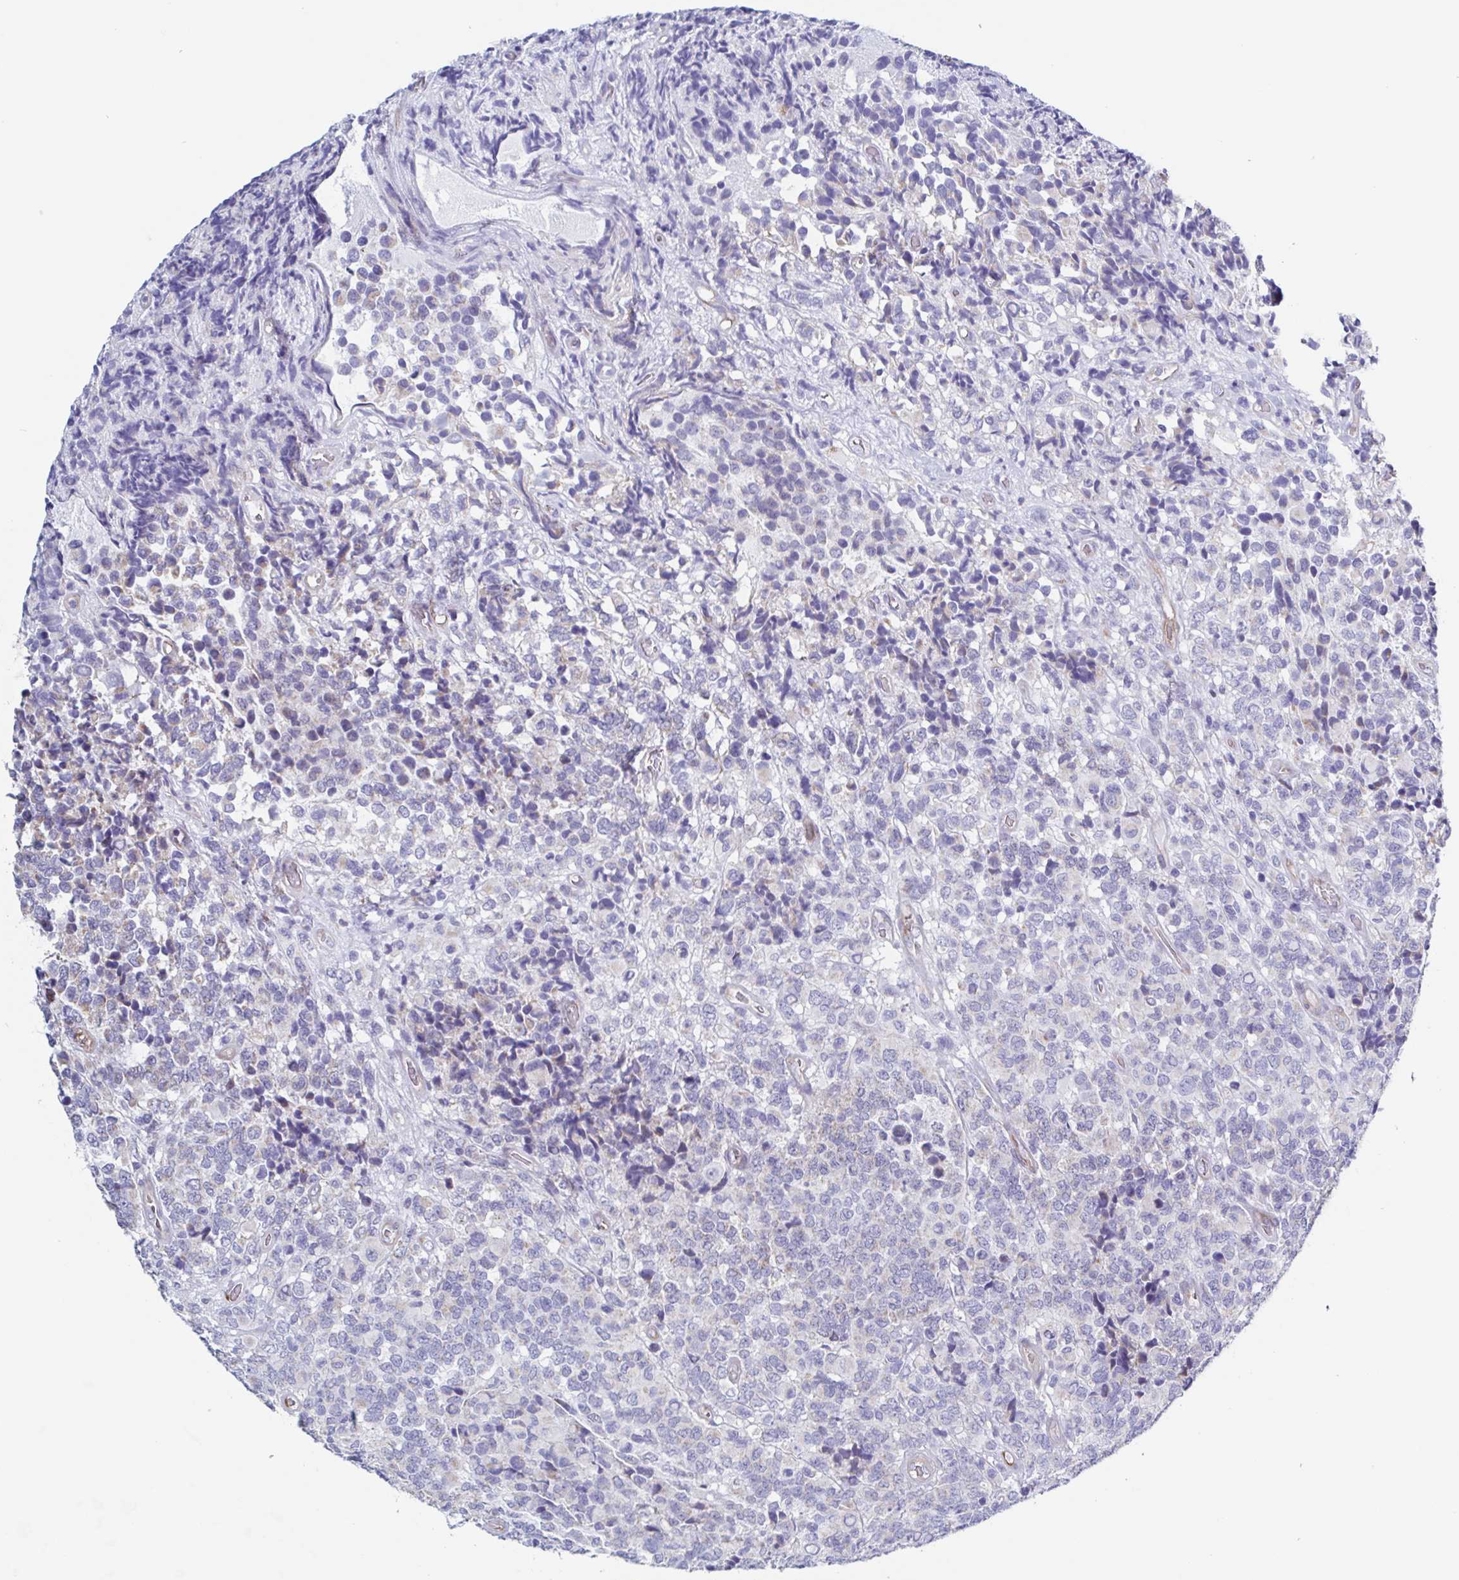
{"staining": {"intensity": "negative", "quantity": "none", "location": "none"}, "tissue": "glioma", "cell_type": "Tumor cells", "image_type": "cancer", "snomed": [{"axis": "morphology", "description": "Glioma, malignant, High grade"}, {"axis": "topography", "description": "Brain"}], "caption": "The micrograph exhibits no staining of tumor cells in malignant glioma (high-grade).", "gene": "PBOV1", "patient": {"sex": "male", "age": 39}}